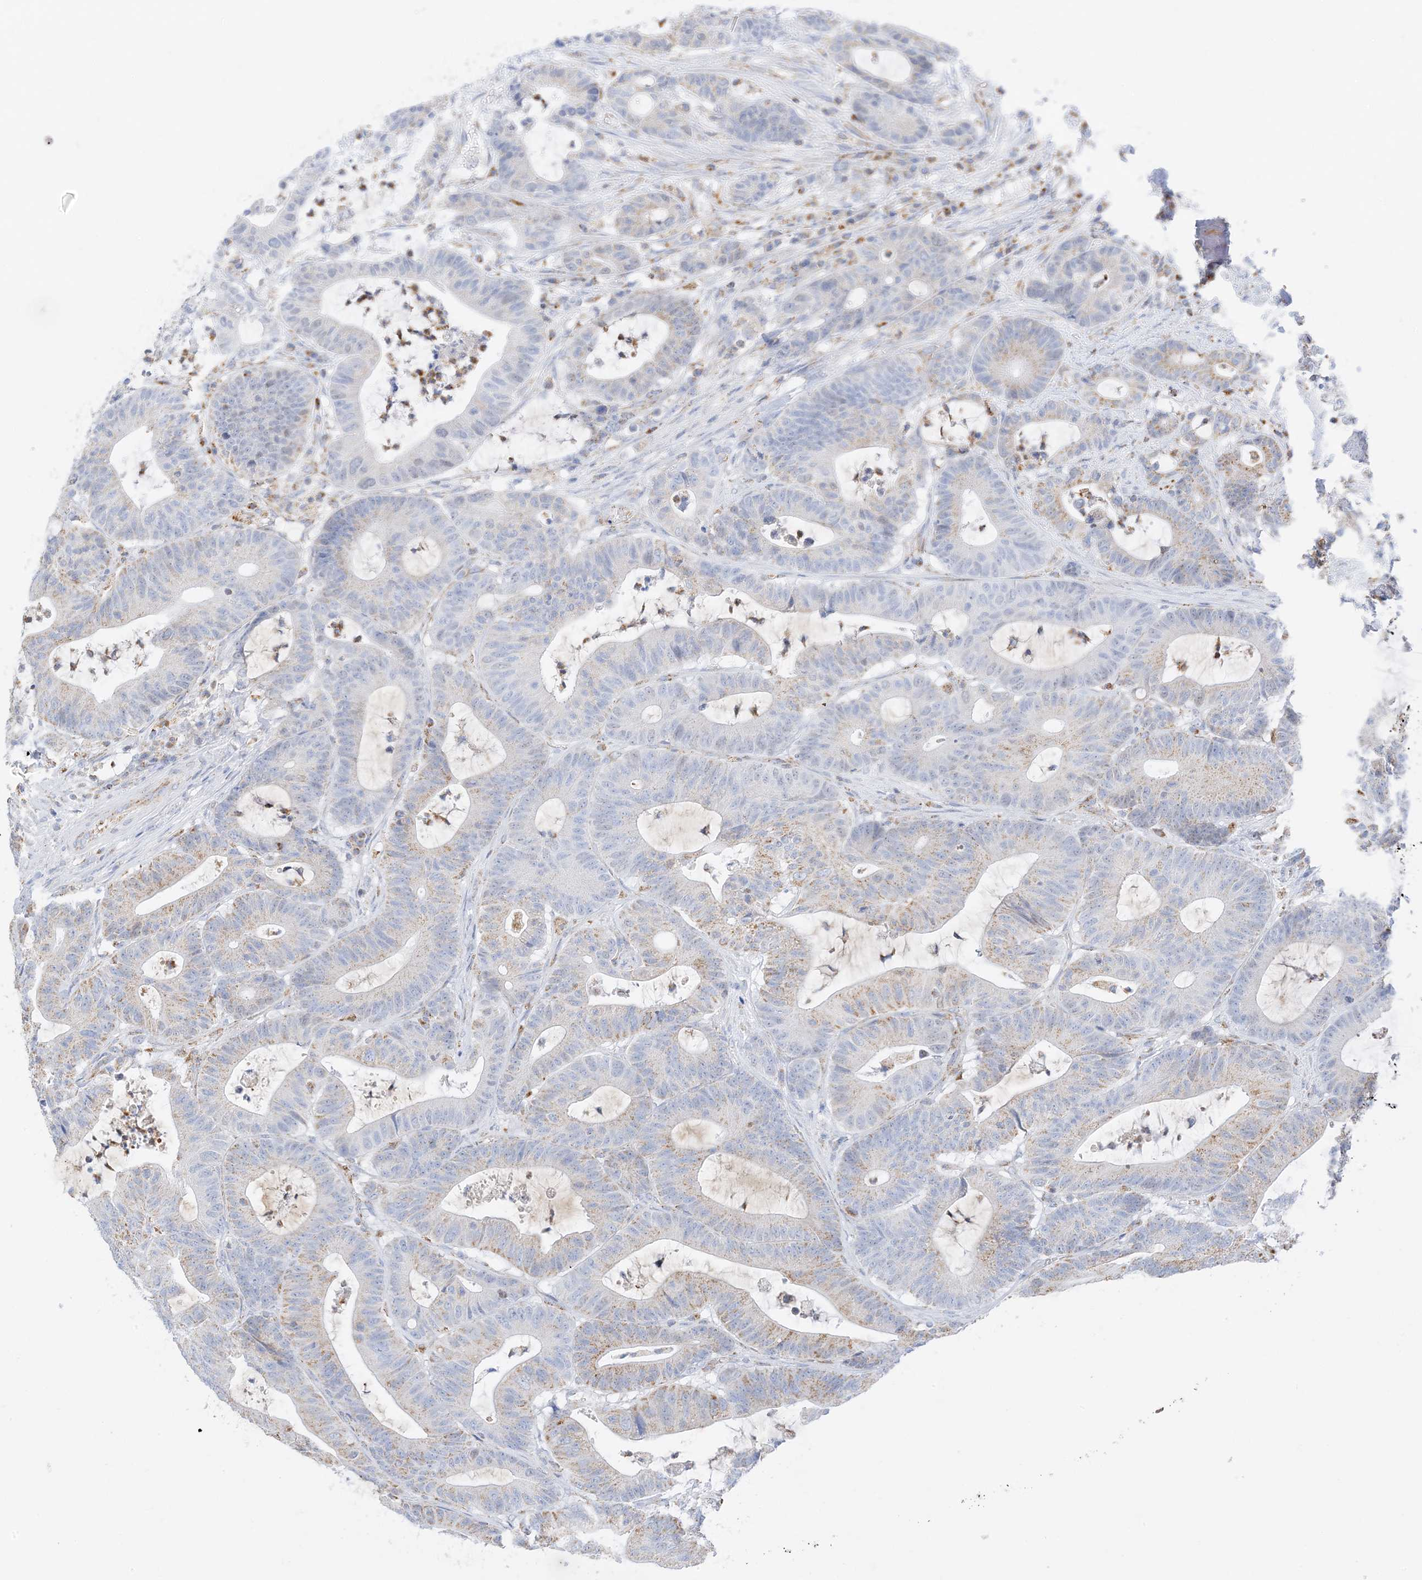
{"staining": {"intensity": "moderate", "quantity": "<25%", "location": "cytoplasmic/membranous"}, "tissue": "colorectal cancer", "cell_type": "Tumor cells", "image_type": "cancer", "snomed": [{"axis": "morphology", "description": "Adenocarcinoma, NOS"}, {"axis": "topography", "description": "Colon"}], "caption": "The histopathology image demonstrates immunohistochemical staining of colorectal adenocarcinoma. There is moderate cytoplasmic/membranous staining is appreciated in about <25% of tumor cells.", "gene": "CAPN13", "patient": {"sex": "female", "age": 84}}